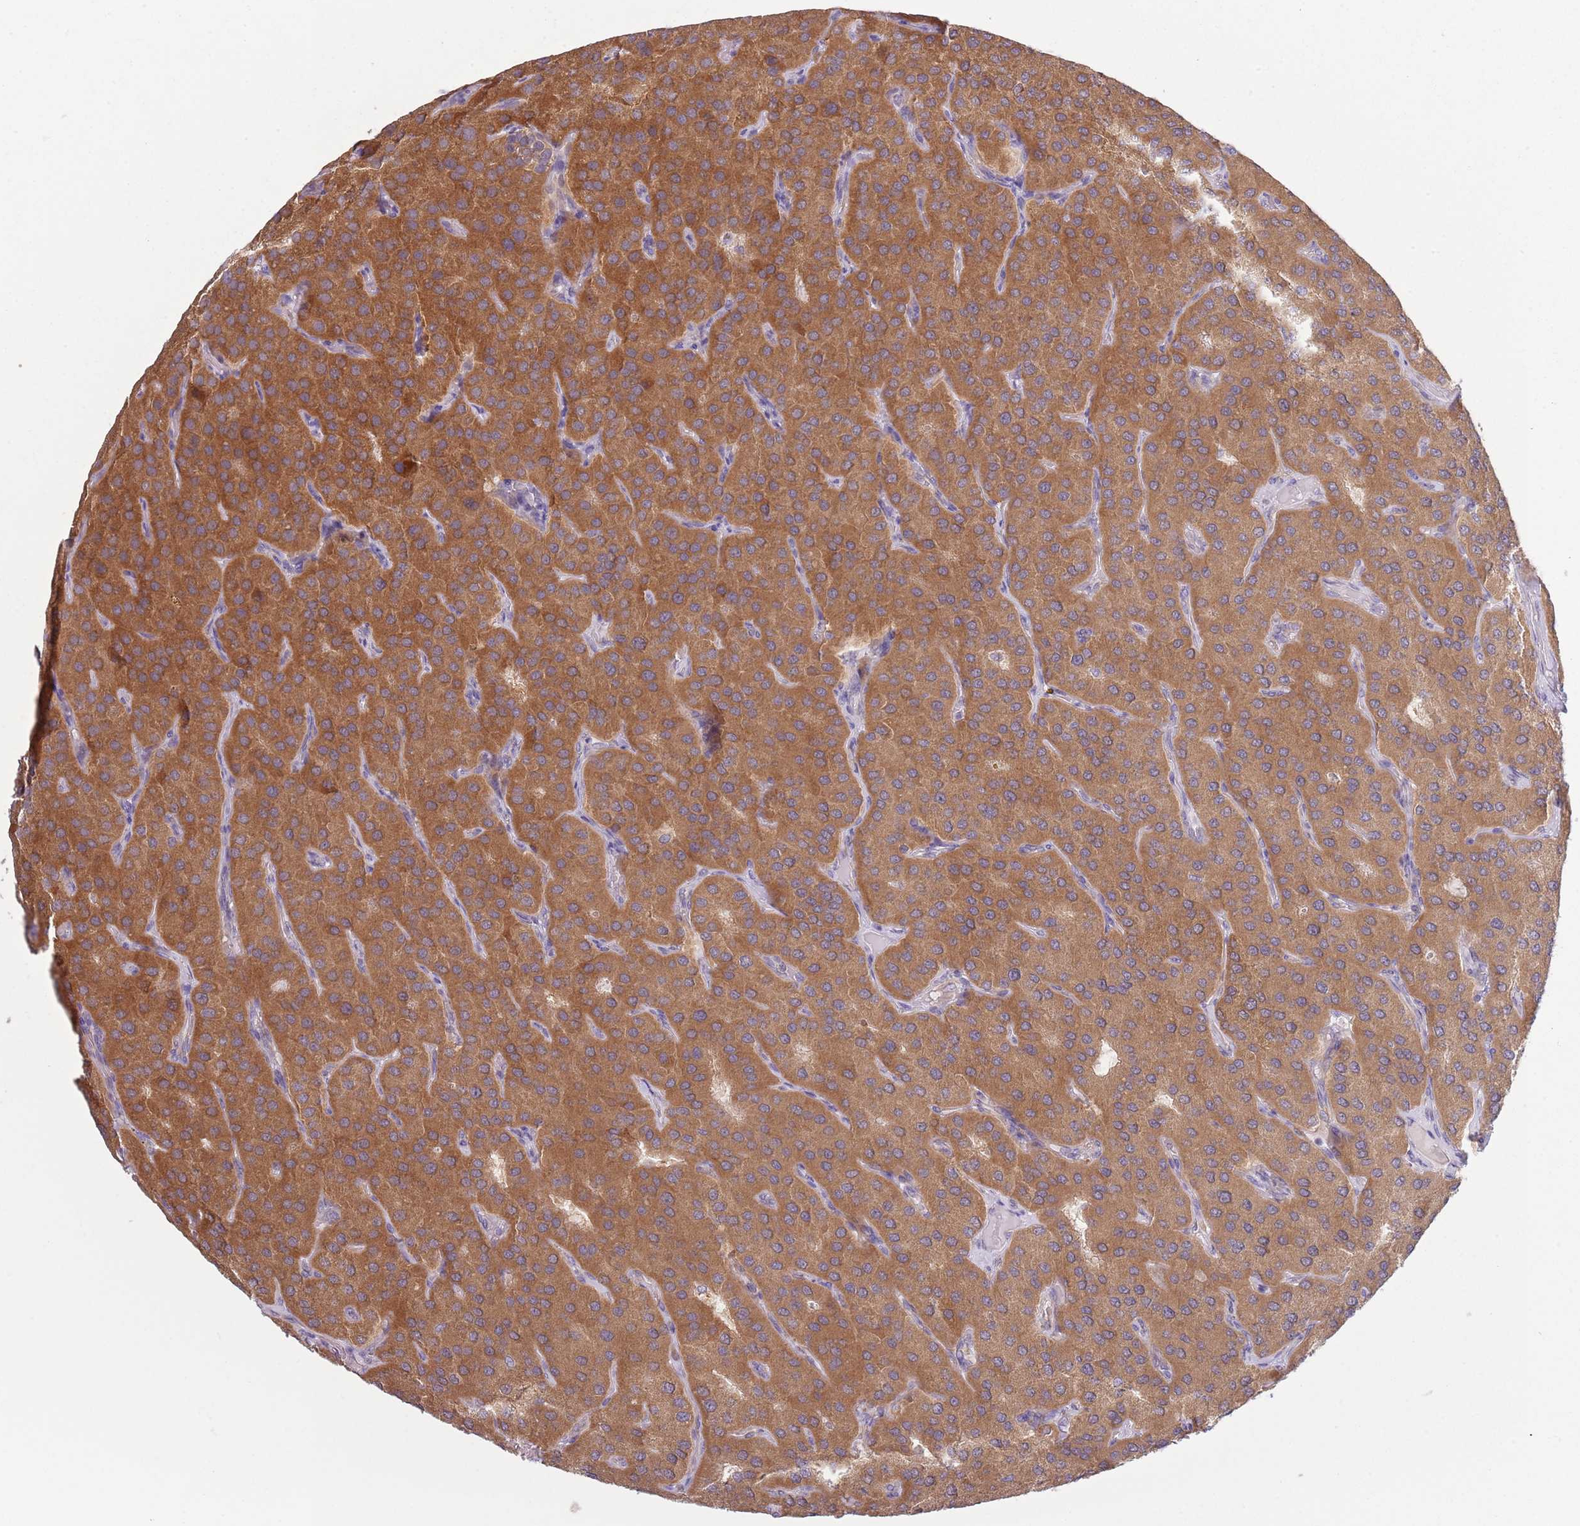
{"staining": {"intensity": "moderate", "quantity": ">75%", "location": "cytoplasmic/membranous"}, "tissue": "parathyroid gland", "cell_type": "Glandular cells", "image_type": "normal", "snomed": [{"axis": "morphology", "description": "Normal tissue, NOS"}, {"axis": "morphology", "description": "Adenoma, NOS"}, {"axis": "topography", "description": "Parathyroid gland"}], "caption": "Immunohistochemical staining of unremarkable parathyroid gland exhibits moderate cytoplasmic/membranous protein expression in approximately >75% of glandular cells.", "gene": "COQ5", "patient": {"sex": "female", "age": 86}}